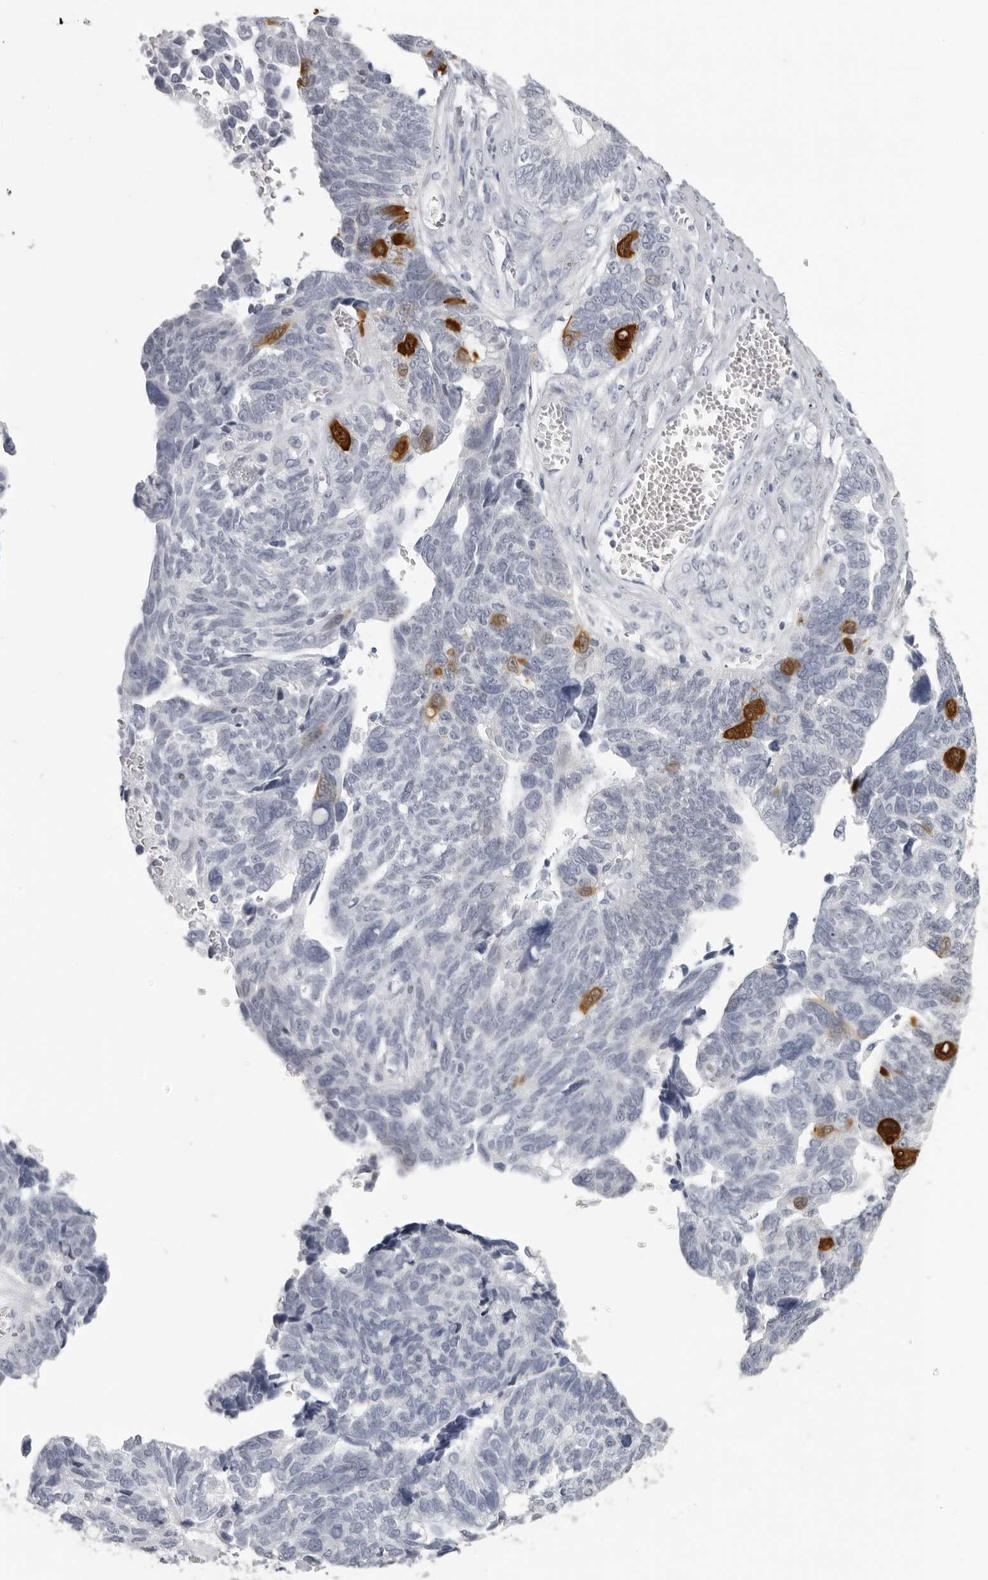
{"staining": {"intensity": "strong", "quantity": "<25%", "location": "cytoplasmic/membranous"}, "tissue": "ovarian cancer", "cell_type": "Tumor cells", "image_type": "cancer", "snomed": [{"axis": "morphology", "description": "Cystadenocarcinoma, serous, NOS"}, {"axis": "topography", "description": "Ovary"}], "caption": "The immunohistochemical stain shows strong cytoplasmic/membranous positivity in tumor cells of ovarian serous cystadenocarcinoma tissue.", "gene": "DNALI1", "patient": {"sex": "female", "age": 79}}